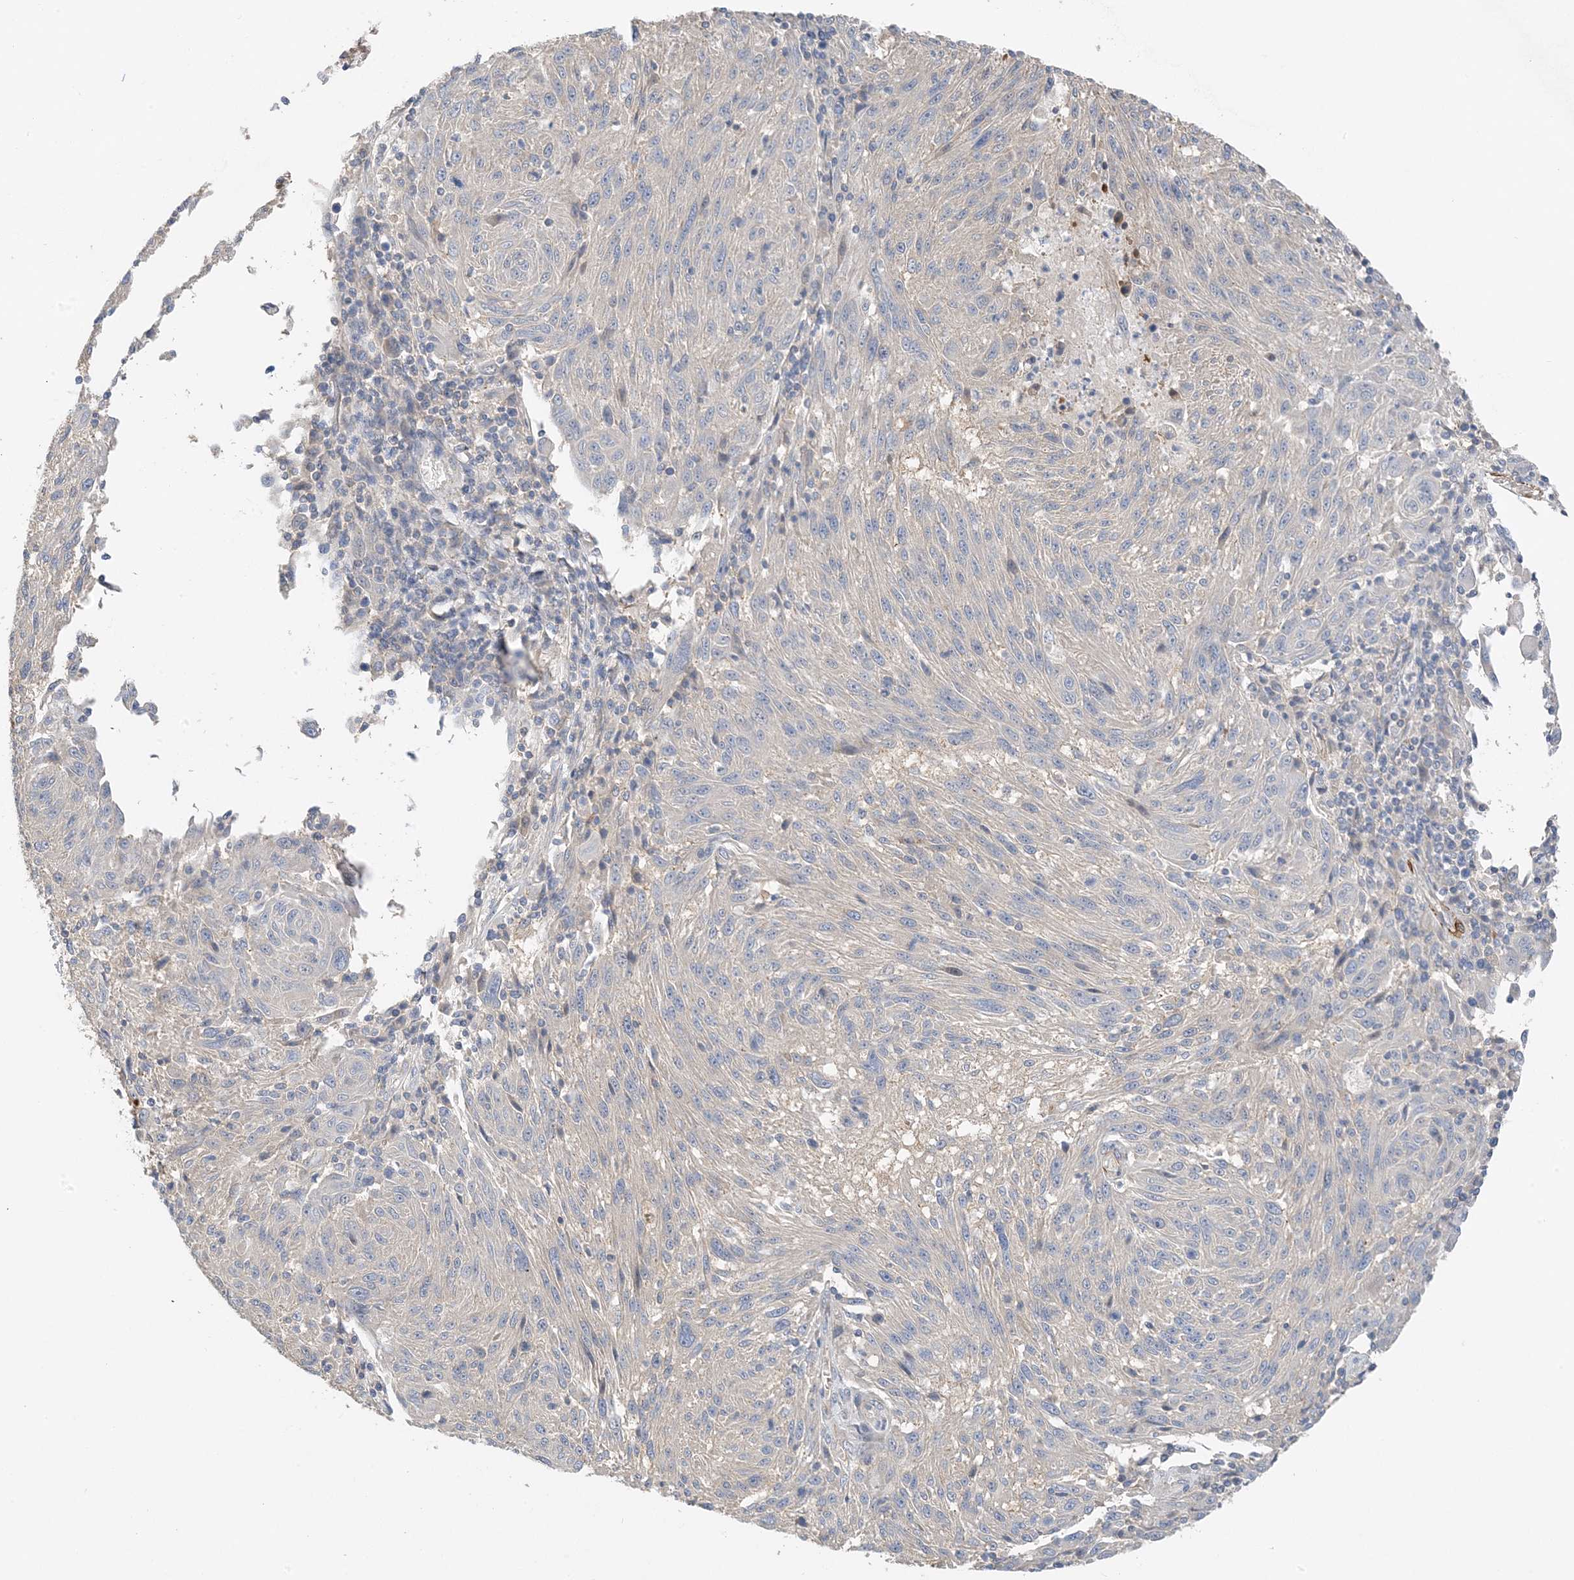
{"staining": {"intensity": "negative", "quantity": "none", "location": "none"}, "tissue": "melanoma", "cell_type": "Tumor cells", "image_type": "cancer", "snomed": [{"axis": "morphology", "description": "Malignant melanoma, NOS"}, {"axis": "topography", "description": "Skin"}], "caption": "The micrograph shows no significant expression in tumor cells of melanoma.", "gene": "KIFBP", "patient": {"sex": "male", "age": 53}}